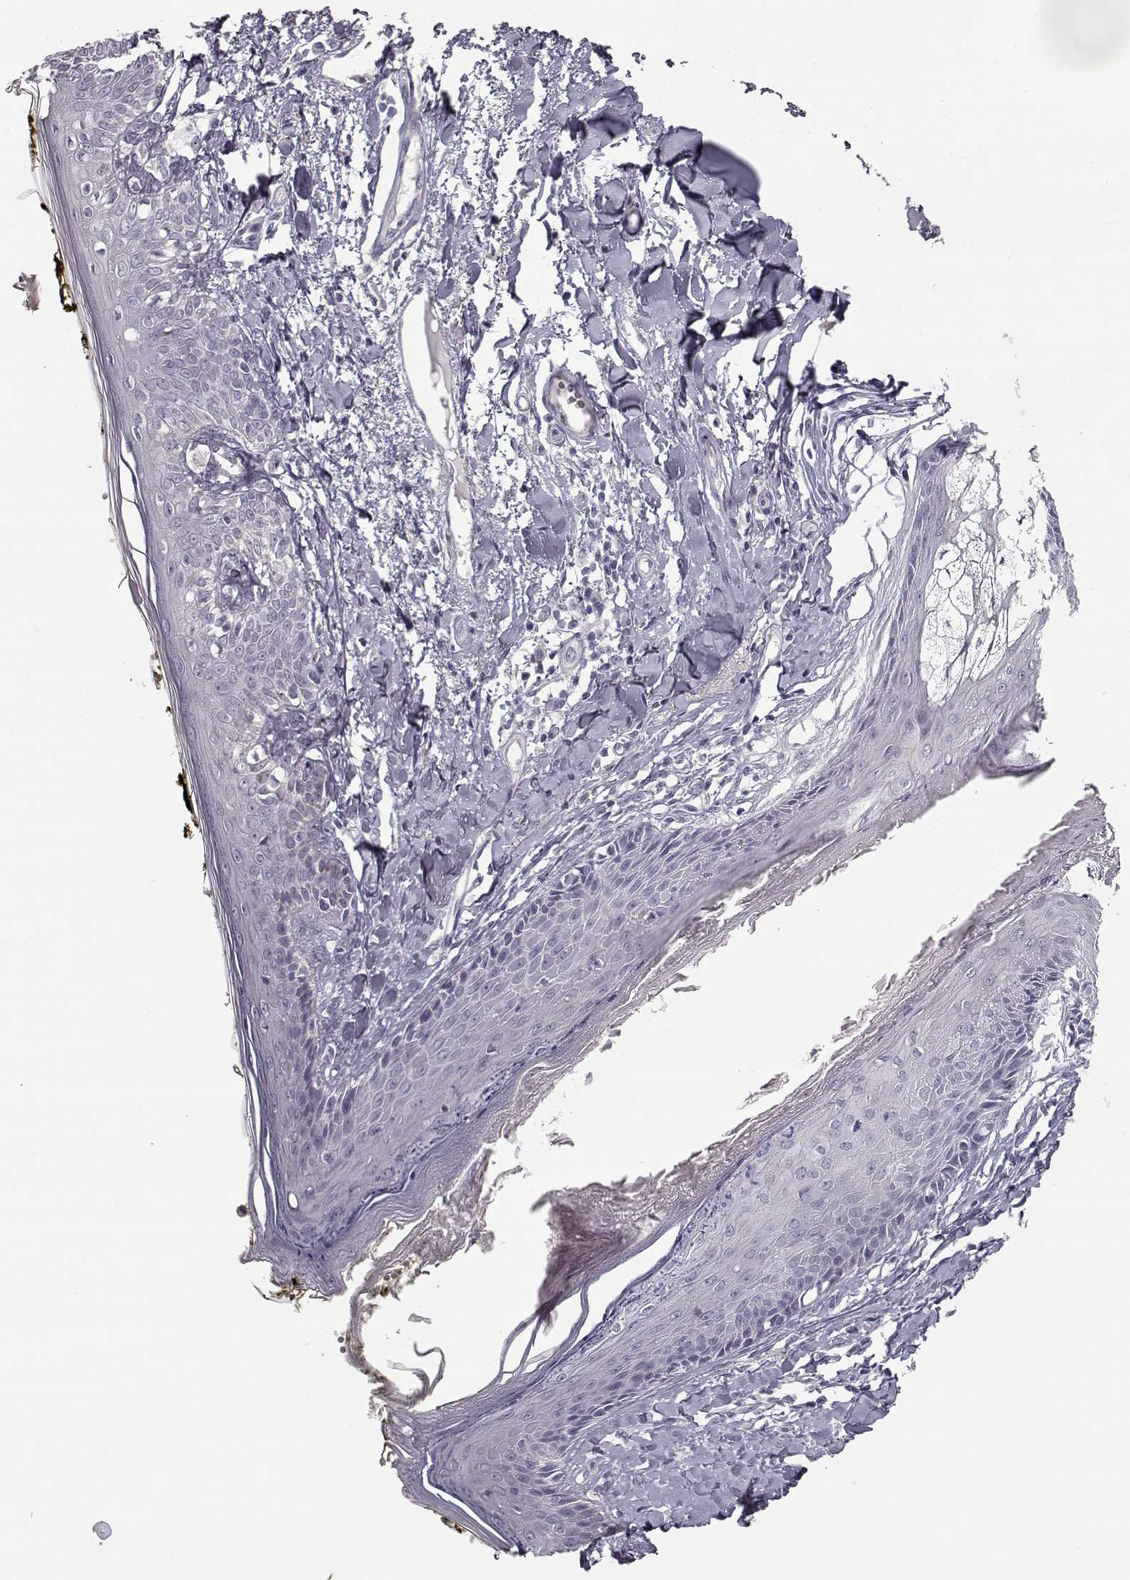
{"staining": {"intensity": "negative", "quantity": "none", "location": "none"}, "tissue": "skin", "cell_type": "Fibroblasts", "image_type": "normal", "snomed": [{"axis": "morphology", "description": "Normal tissue, NOS"}, {"axis": "topography", "description": "Skin"}], "caption": "Immunohistochemical staining of unremarkable human skin demonstrates no significant positivity in fibroblasts.", "gene": "SEMG2", "patient": {"sex": "male", "age": 76}}